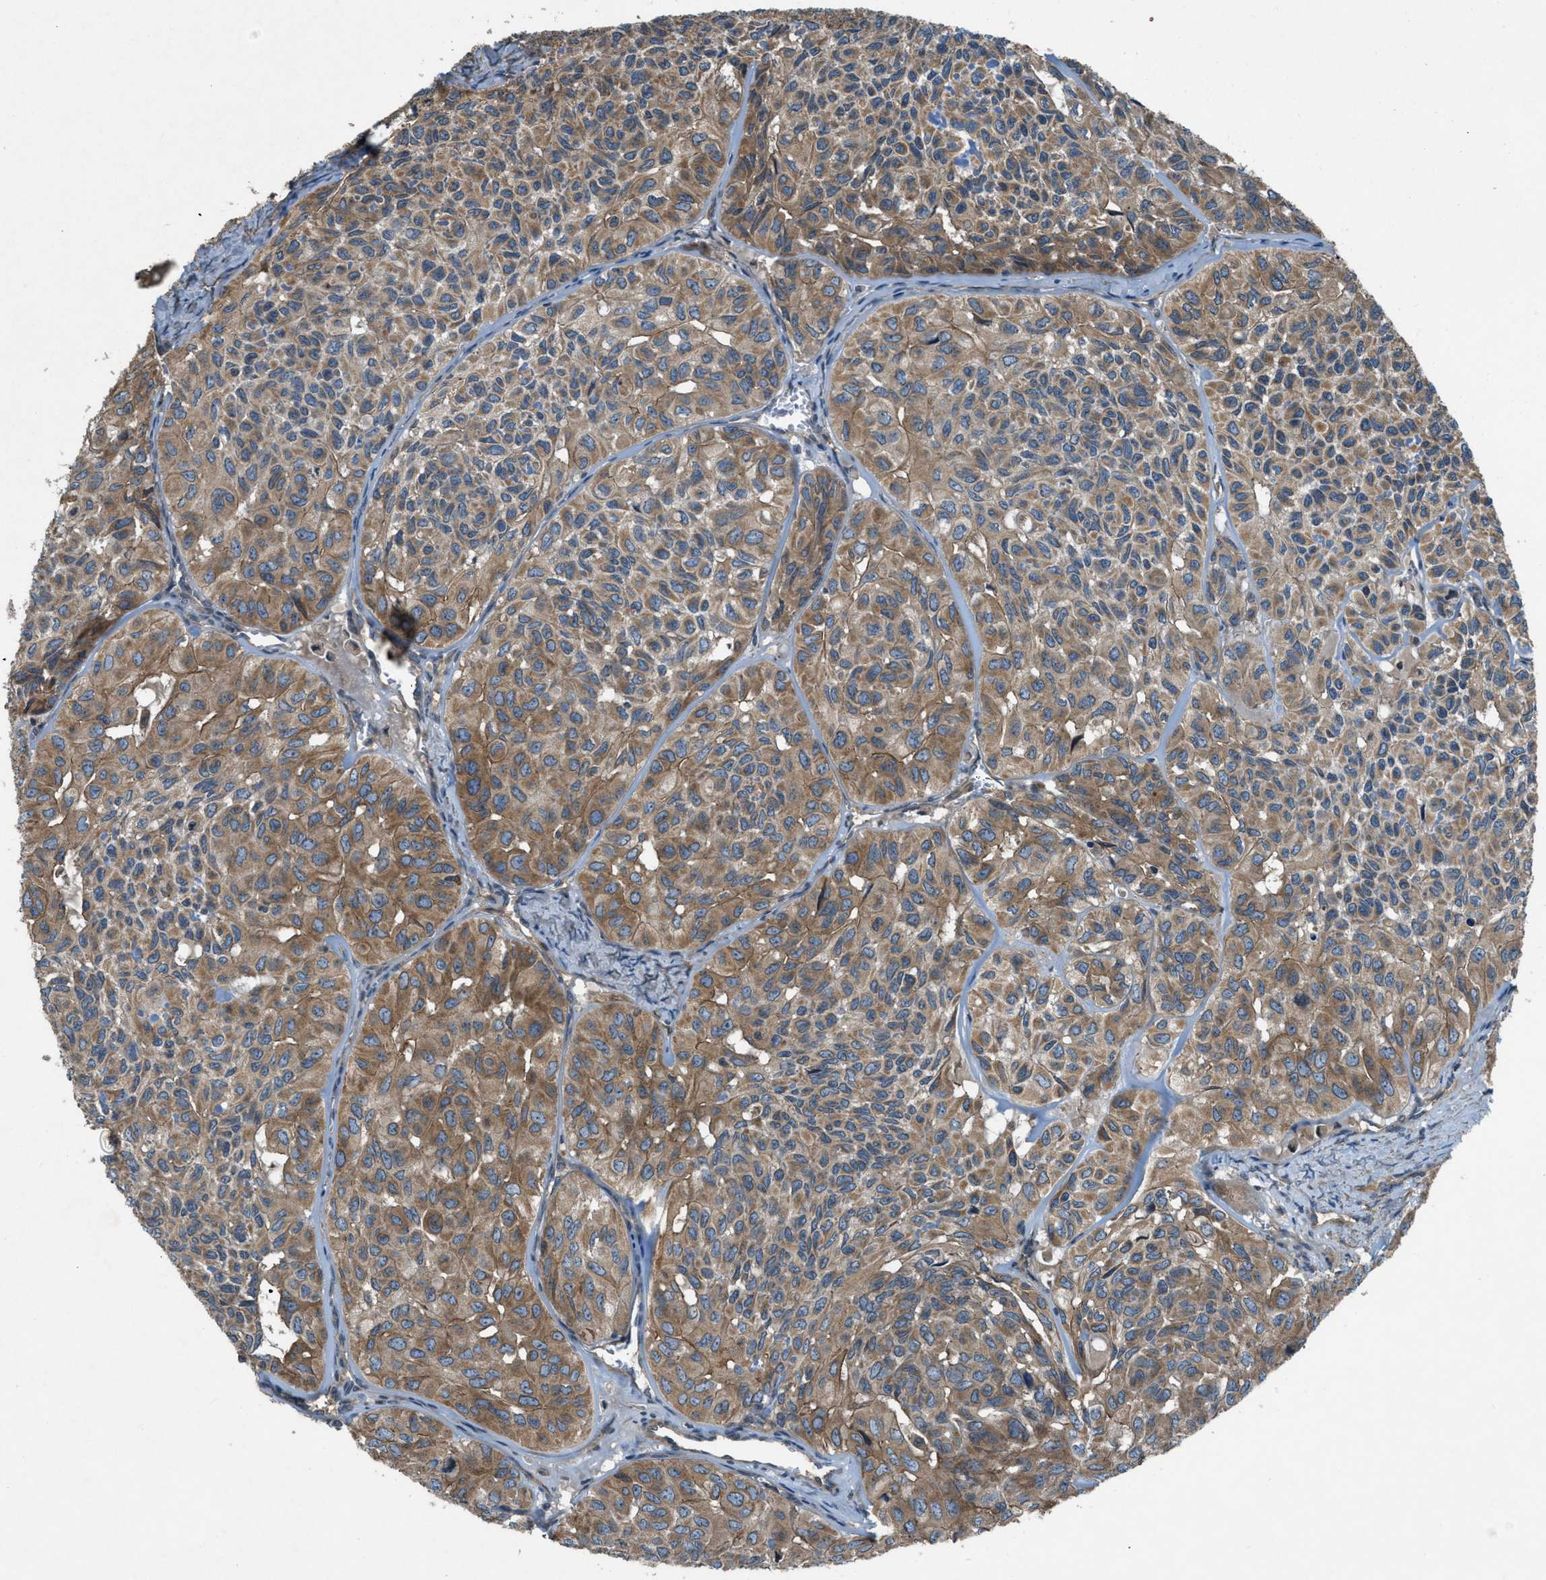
{"staining": {"intensity": "moderate", "quantity": ">75%", "location": "cytoplasmic/membranous"}, "tissue": "head and neck cancer", "cell_type": "Tumor cells", "image_type": "cancer", "snomed": [{"axis": "morphology", "description": "Adenocarcinoma, NOS"}, {"axis": "topography", "description": "Salivary gland, NOS"}, {"axis": "topography", "description": "Head-Neck"}], "caption": "This micrograph shows head and neck cancer stained with immunohistochemistry to label a protein in brown. The cytoplasmic/membranous of tumor cells show moderate positivity for the protein. Nuclei are counter-stained blue.", "gene": "VEZT", "patient": {"sex": "female", "age": 76}}